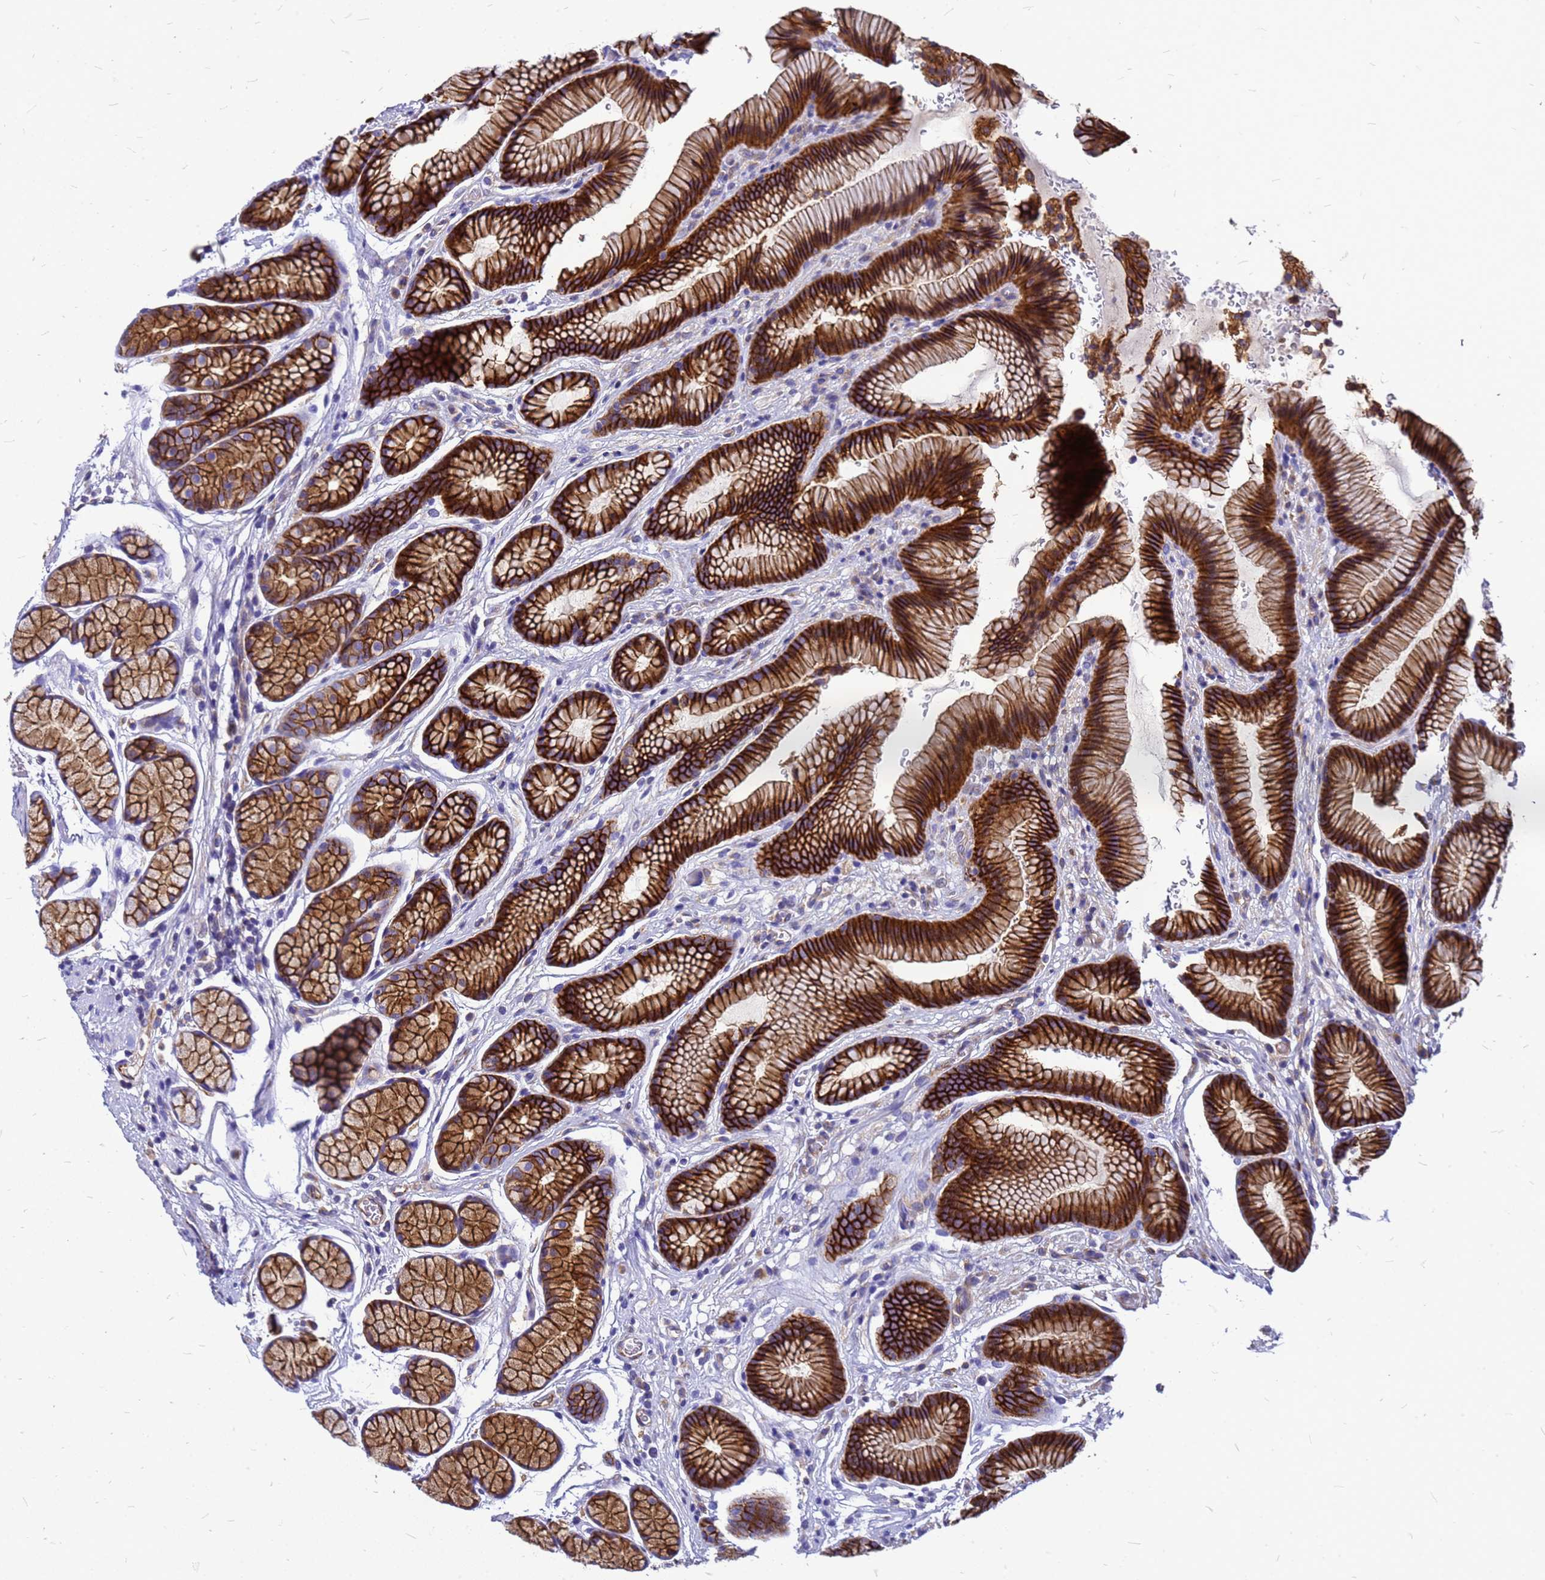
{"staining": {"intensity": "strong", "quantity": ">75%", "location": "cytoplasmic/membranous"}, "tissue": "stomach", "cell_type": "Glandular cells", "image_type": "normal", "snomed": [{"axis": "morphology", "description": "Normal tissue, NOS"}, {"axis": "topography", "description": "Stomach"}], "caption": "Benign stomach demonstrates strong cytoplasmic/membranous positivity in approximately >75% of glandular cells.", "gene": "FBXW5", "patient": {"sex": "male", "age": 42}}